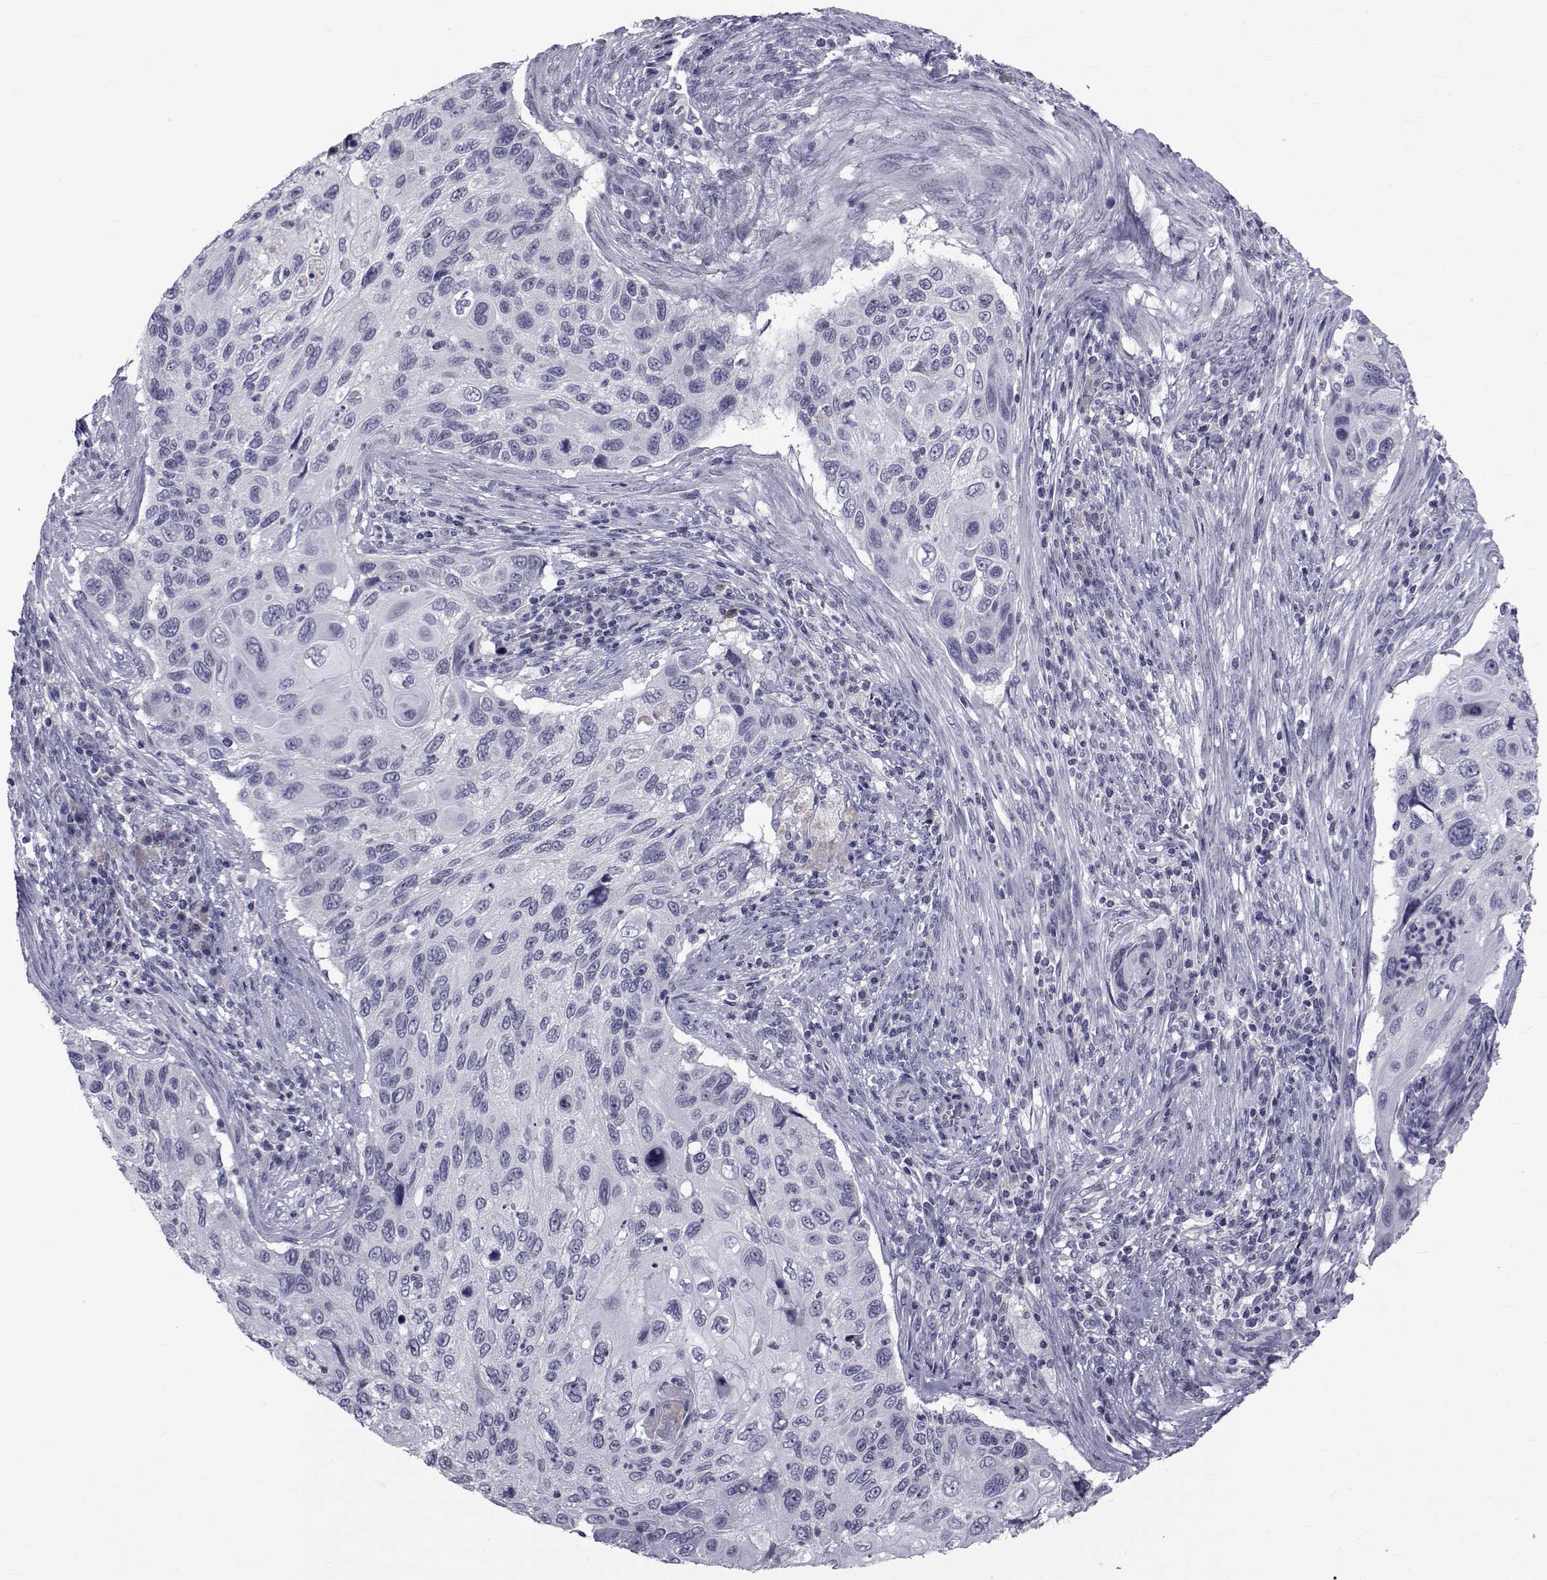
{"staining": {"intensity": "negative", "quantity": "none", "location": "none"}, "tissue": "cervical cancer", "cell_type": "Tumor cells", "image_type": "cancer", "snomed": [{"axis": "morphology", "description": "Squamous cell carcinoma, NOS"}, {"axis": "topography", "description": "Cervix"}], "caption": "Immunohistochemistry histopathology image of neoplastic tissue: cervical squamous cell carcinoma stained with DAB (3,3'-diaminobenzidine) shows no significant protein staining in tumor cells.", "gene": "PAX2", "patient": {"sex": "female", "age": 70}}